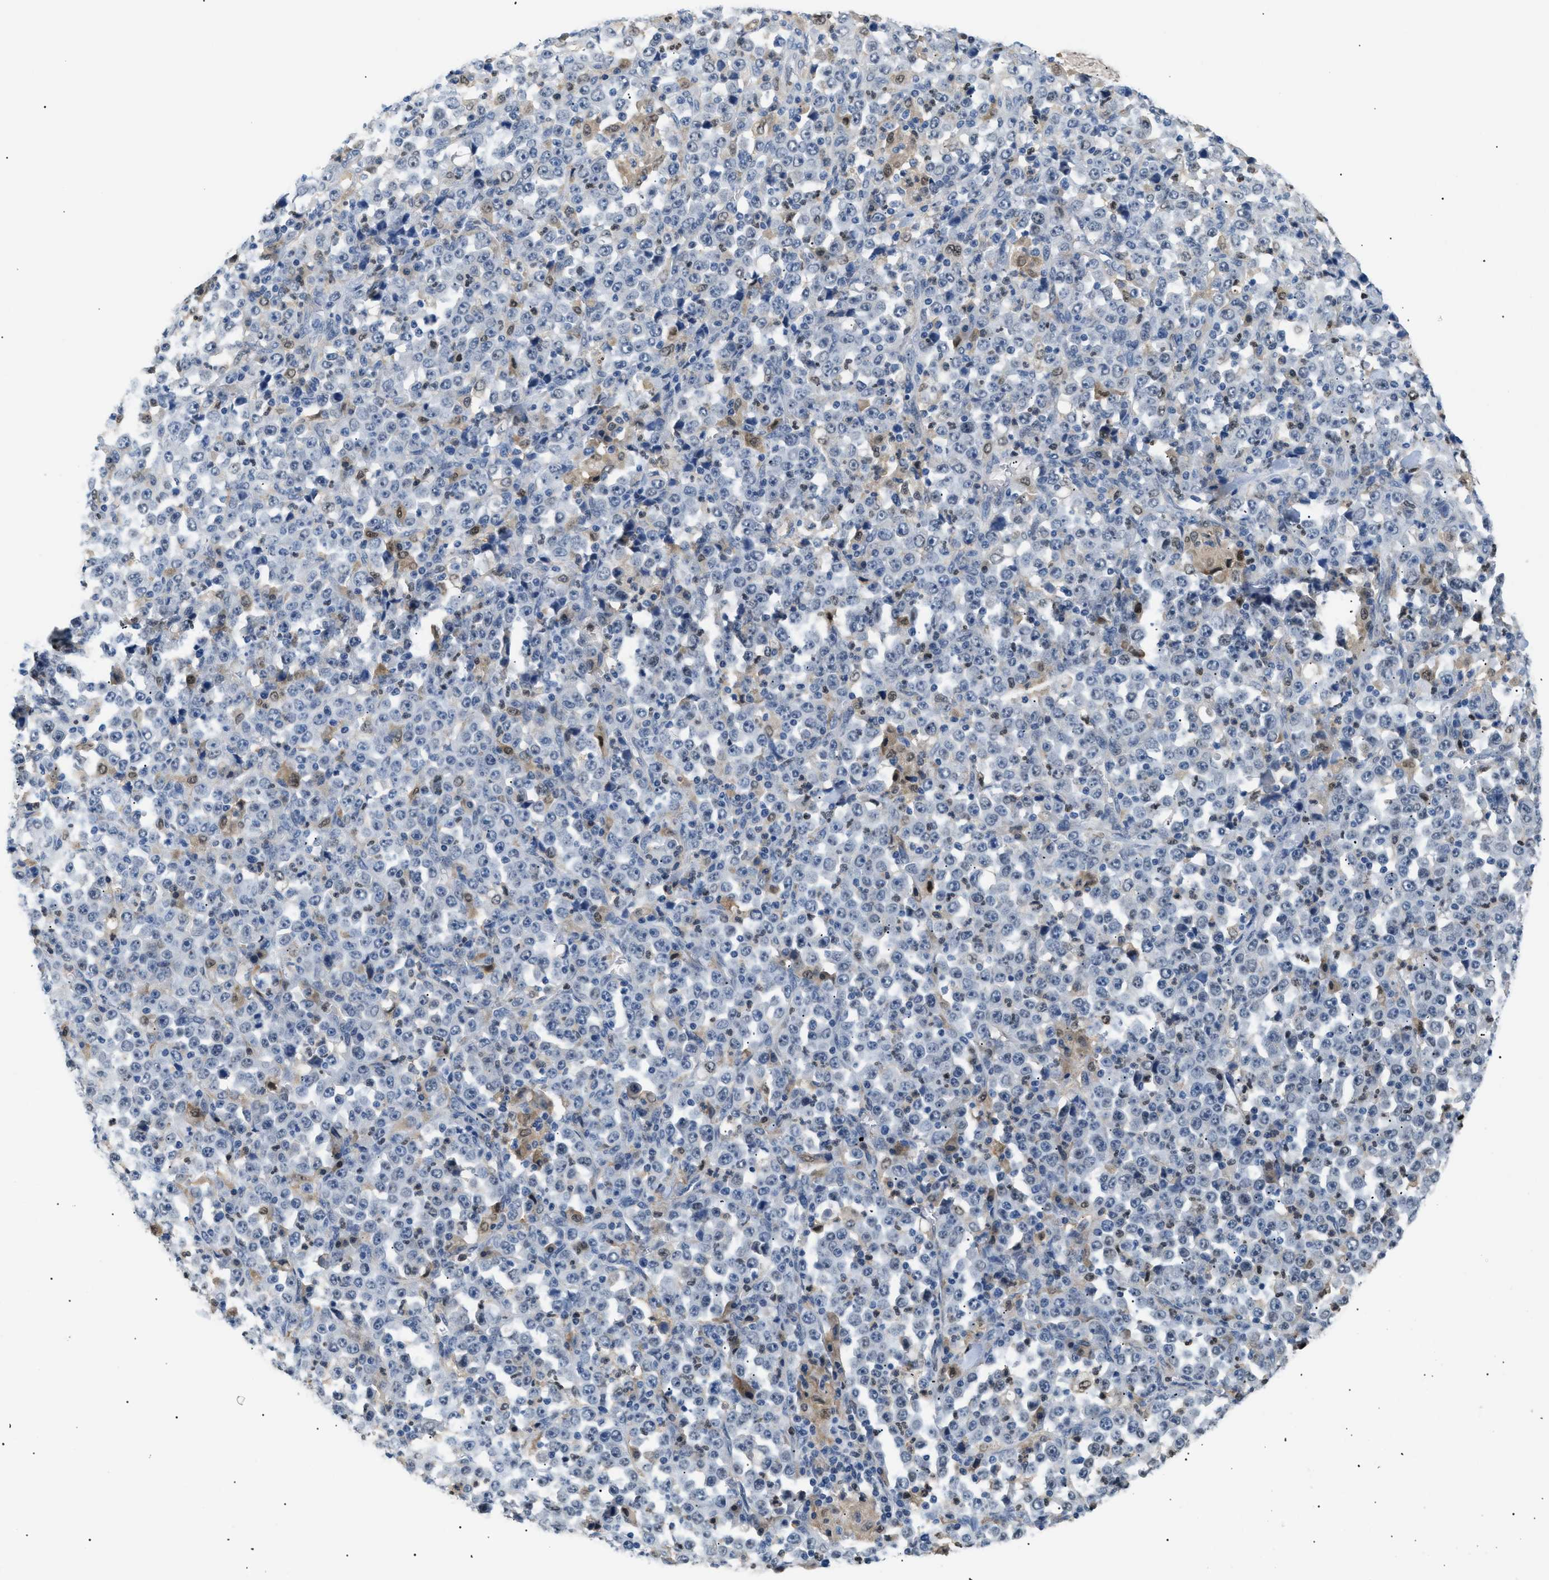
{"staining": {"intensity": "negative", "quantity": "none", "location": "none"}, "tissue": "stomach cancer", "cell_type": "Tumor cells", "image_type": "cancer", "snomed": [{"axis": "morphology", "description": "Normal tissue, NOS"}, {"axis": "morphology", "description": "Adenocarcinoma, NOS"}, {"axis": "topography", "description": "Stomach, upper"}, {"axis": "topography", "description": "Stomach"}], "caption": "Immunohistochemical staining of human stomach cancer exhibits no significant staining in tumor cells.", "gene": "AKR1A1", "patient": {"sex": "male", "age": 59}}